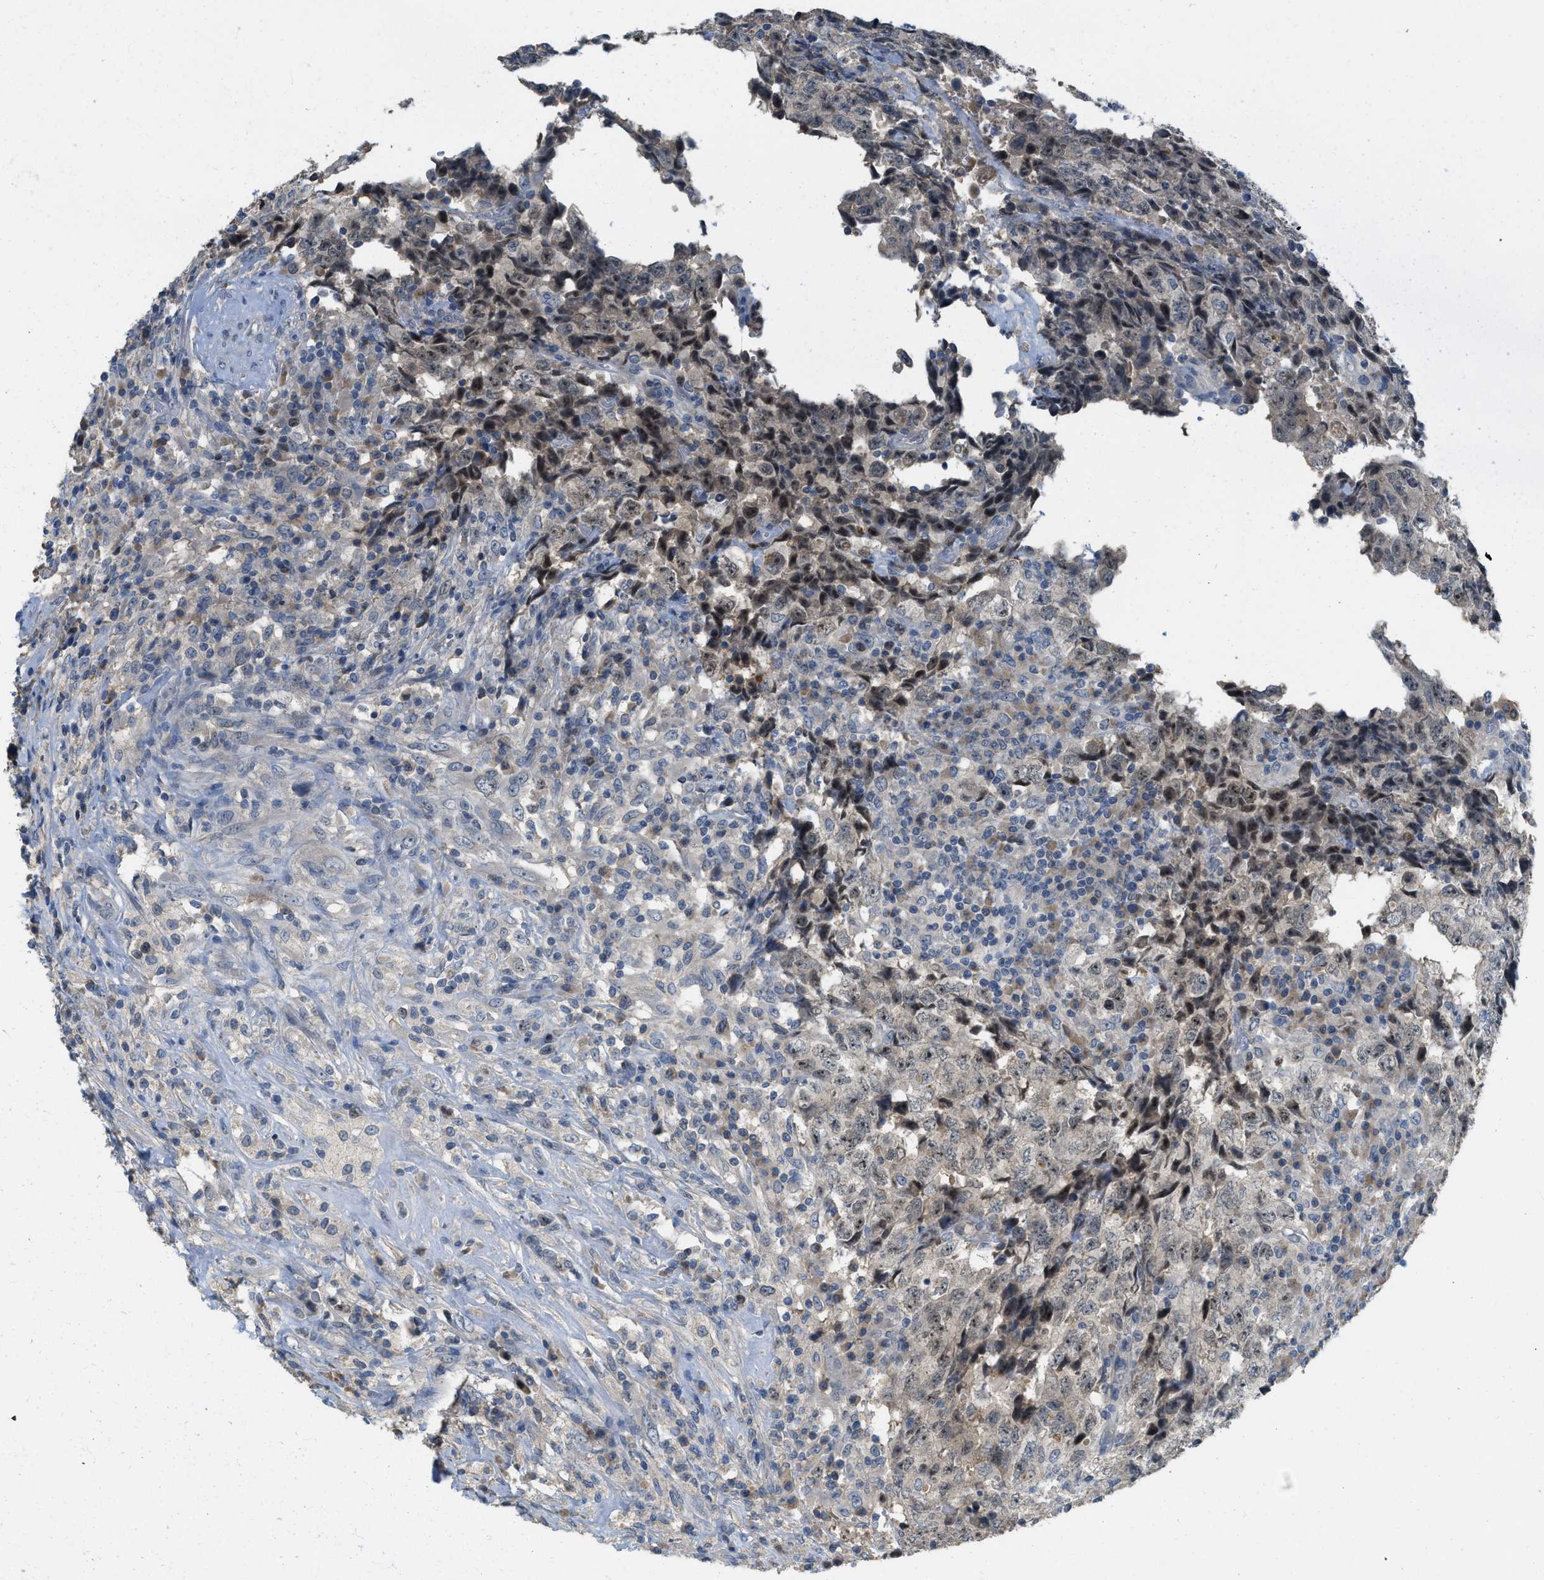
{"staining": {"intensity": "moderate", "quantity": ">75%", "location": "nuclear"}, "tissue": "testis cancer", "cell_type": "Tumor cells", "image_type": "cancer", "snomed": [{"axis": "morphology", "description": "Necrosis, NOS"}, {"axis": "morphology", "description": "Carcinoma, Embryonal, NOS"}, {"axis": "topography", "description": "Testis"}], "caption": "Embryonal carcinoma (testis) was stained to show a protein in brown. There is medium levels of moderate nuclear expression in about >75% of tumor cells. Immunohistochemistry stains the protein of interest in brown and the nuclei are stained blue.", "gene": "MIS18A", "patient": {"sex": "male", "age": 19}}